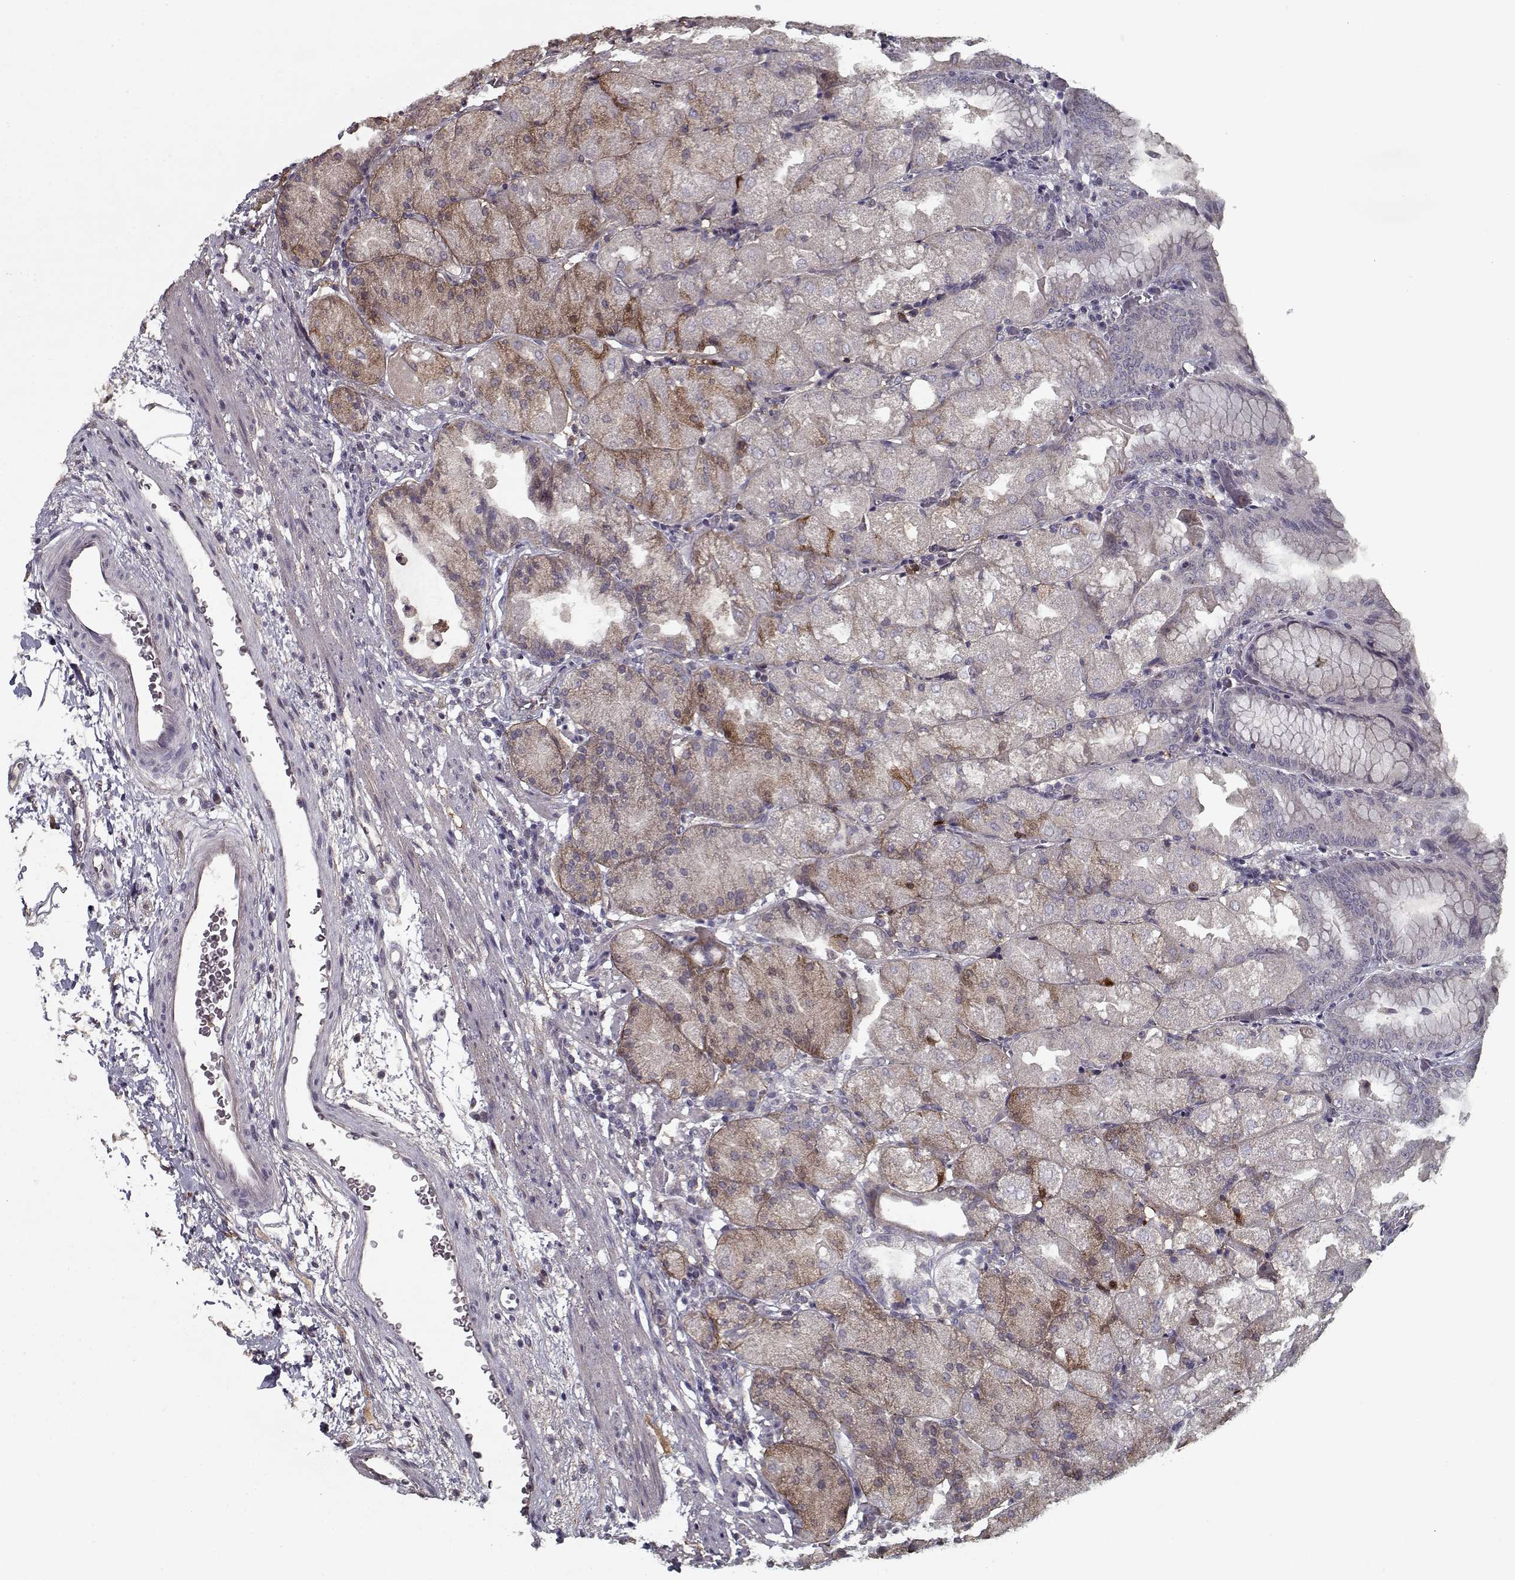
{"staining": {"intensity": "moderate", "quantity": "25%-75%", "location": "cytoplasmic/membranous"}, "tissue": "stomach", "cell_type": "Glandular cells", "image_type": "normal", "snomed": [{"axis": "morphology", "description": "Normal tissue, NOS"}, {"axis": "topography", "description": "Stomach, upper"}, {"axis": "topography", "description": "Stomach"}, {"axis": "topography", "description": "Stomach, lower"}], "caption": "DAB (3,3'-diaminobenzidine) immunohistochemical staining of unremarkable human stomach reveals moderate cytoplasmic/membranous protein expression in approximately 25%-75% of glandular cells.", "gene": "LAMA2", "patient": {"sex": "male", "age": 62}}